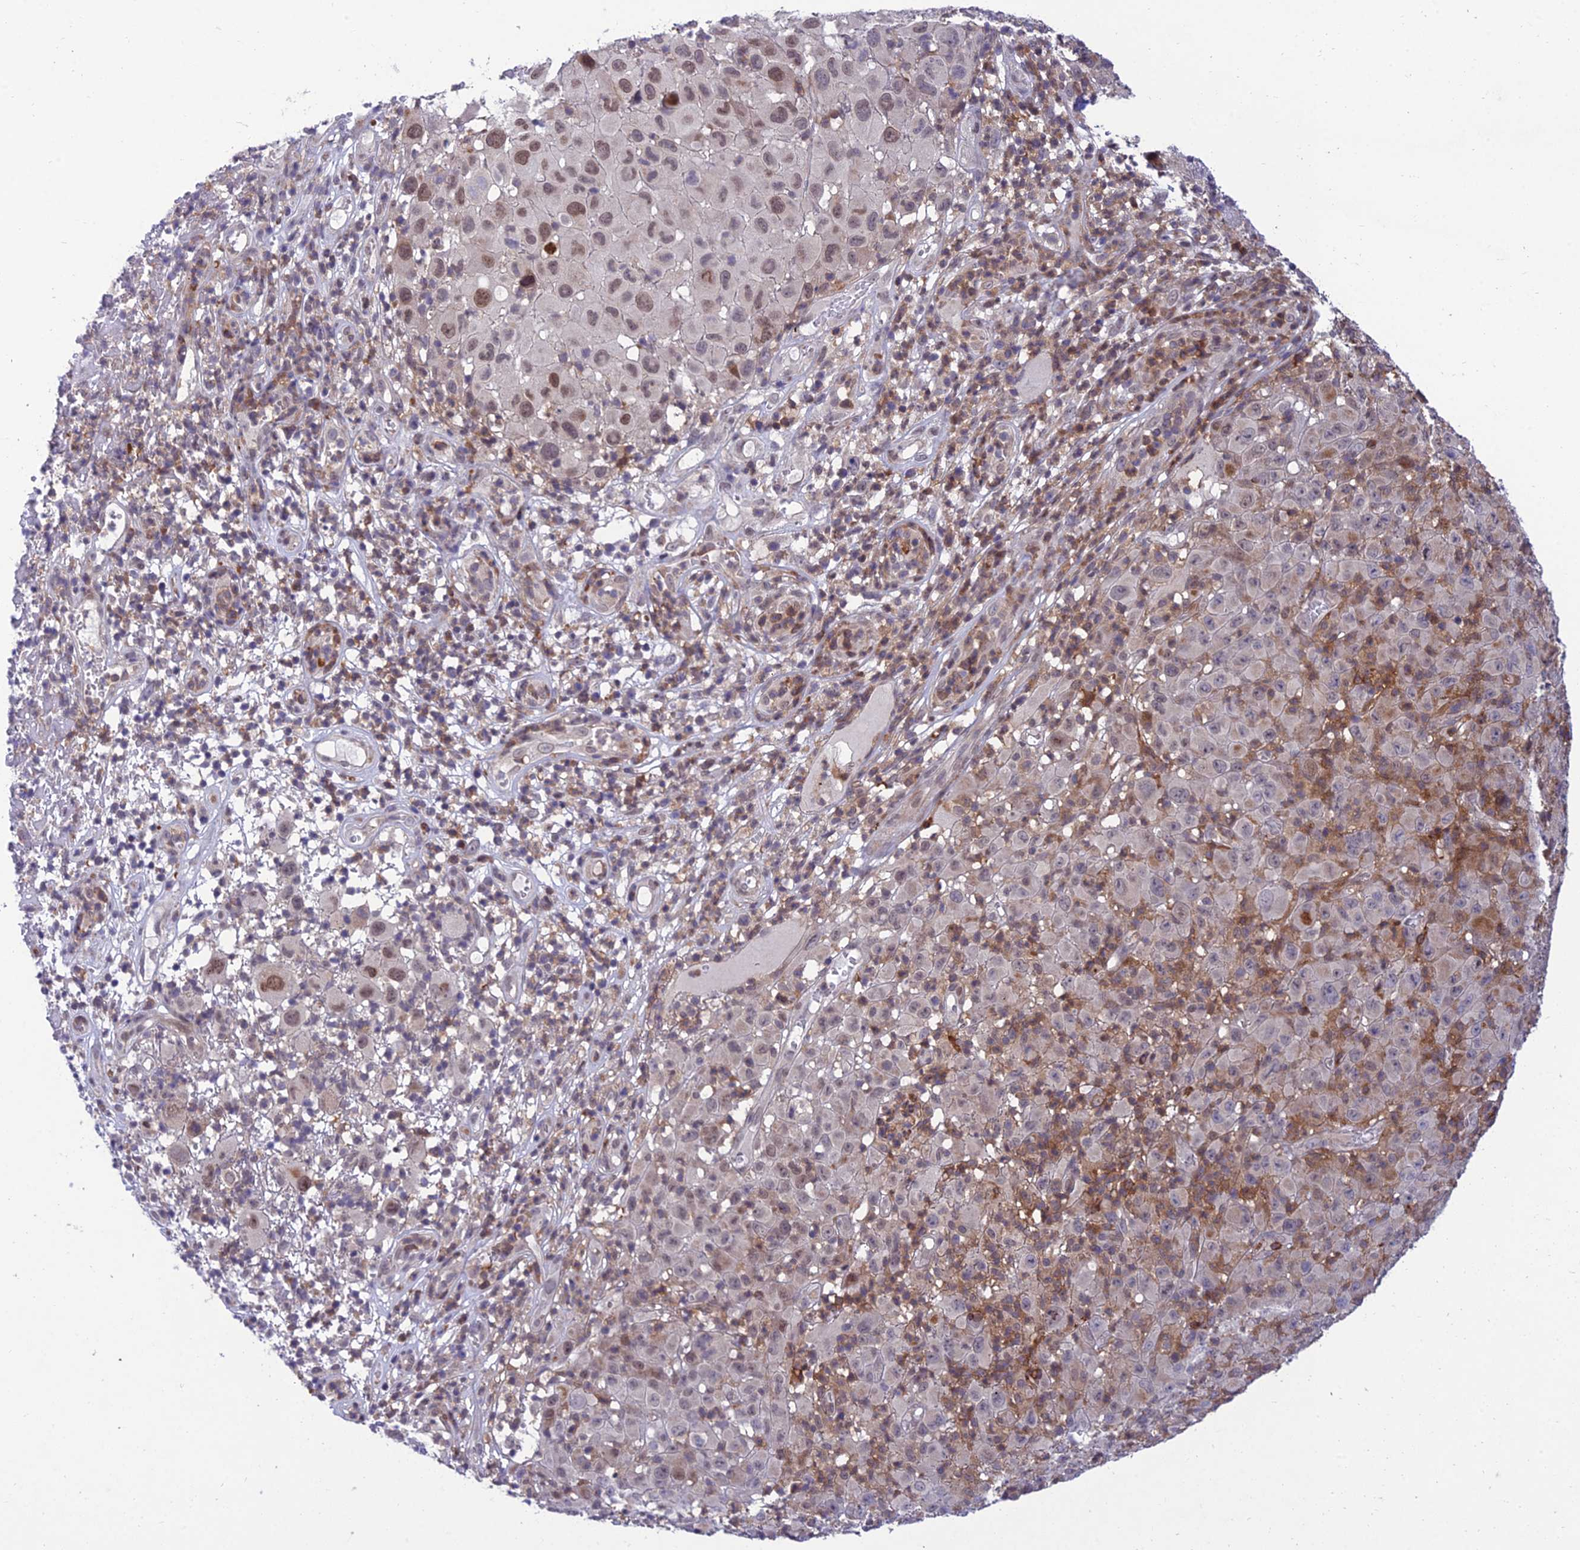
{"staining": {"intensity": "moderate", "quantity": "<25%", "location": "nuclear"}, "tissue": "melanoma", "cell_type": "Tumor cells", "image_type": "cancer", "snomed": [{"axis": "morphology", "description": "Malignant melanoma, NOS"}, {"axis": "topography", "description": "Skin"}], "caption": "Immunohistochemistry (IHC) (DAB) staining of melanoma demonstrates moderate nuclear protein positivity in approximately <25% of tumor cells. The staining was performed using DAB (3,3'-diaminobenzidine), with brown indicating positive protein expression. Nuclei are stained blue with hematoxylin.", "gene": "FAM76A", "patient": {"sex": "male", "age": 73}}